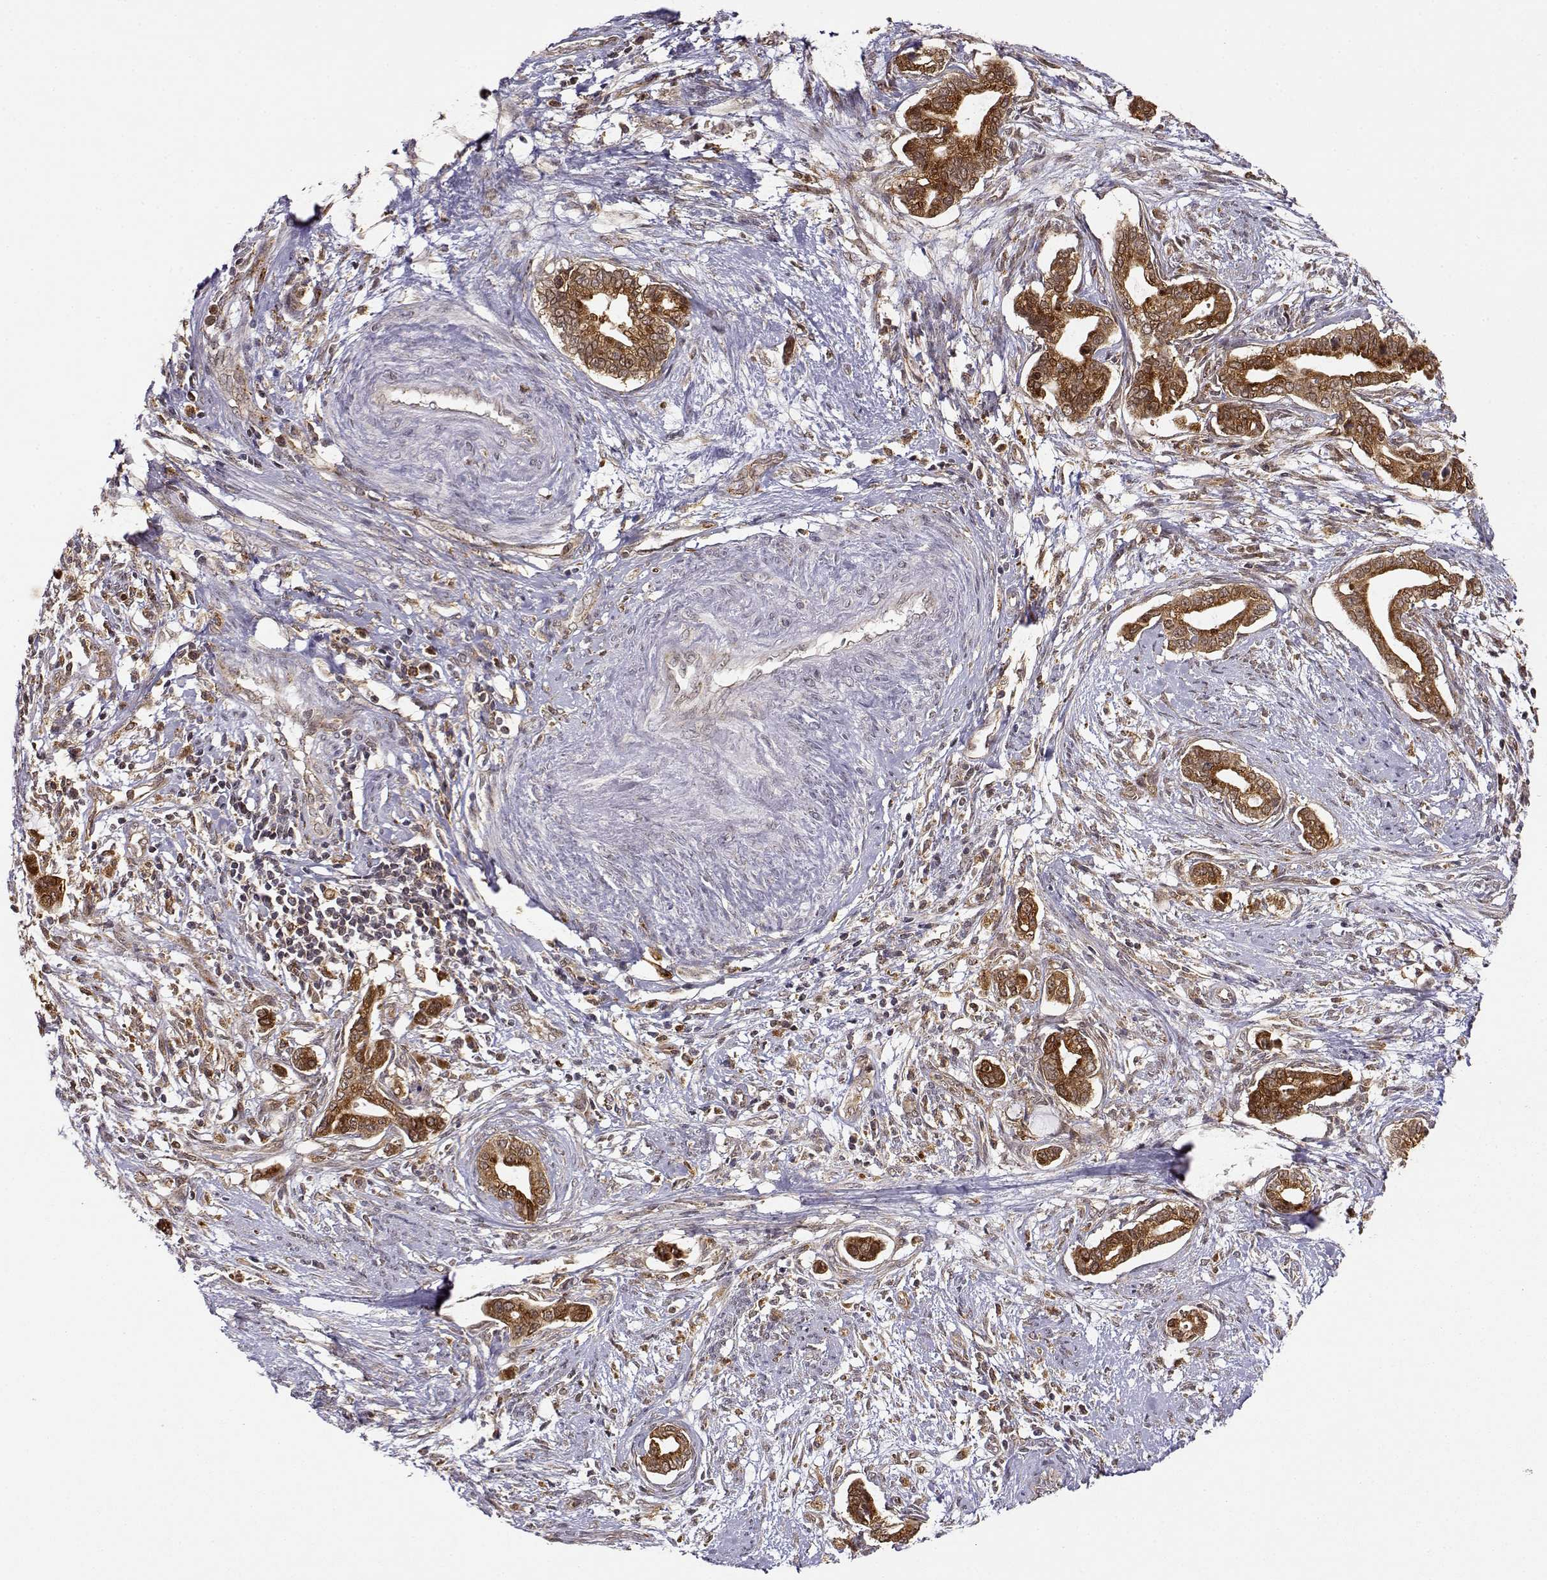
{"staining": {"intensity": "moderate", "quantity": ">75%", "location": "cytoplasmic/membranous"}, "tissue": "cervical cancer", "cell_type": "Tumor cells", "image_type": "cancer", "snomed": [{"axis": "morphology", "description": "Adenocarcinoma, NOS"}, {"axis": "topography", "description": "Cervix"}], "caption": "Cervical cancer tissue demonstrates moderate cytoplasmic/membranous expression in about >75% of tumor cells", "gene": "RNF13", "patient": {"sex": "female", "age": 62}}